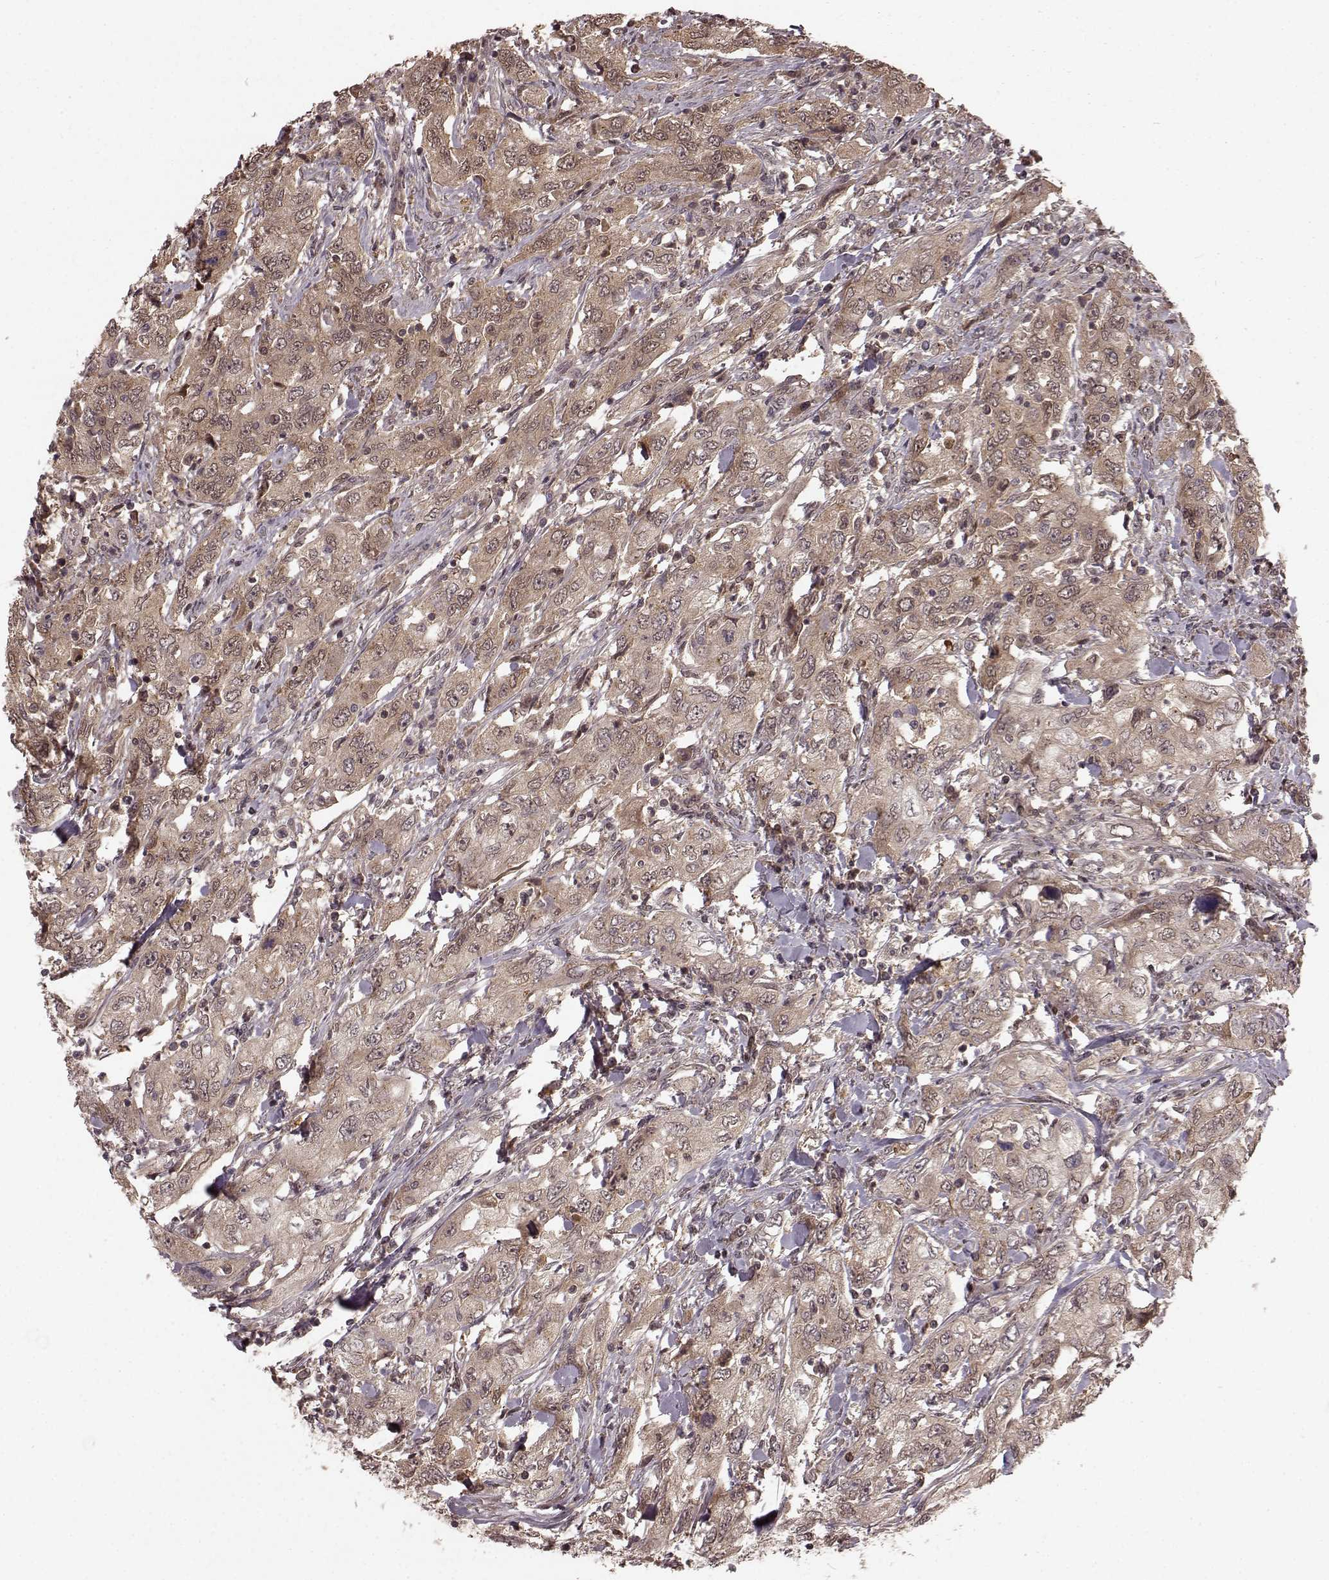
{"staining": {"intensity": "weak", "quantity": "25%-75%", "location": "cytoplasmic/membranous"}, "tissue": "urothelial cancer", "cell_type": "Tumor cells", "image_type": "cancer", "snomed": [{"axis": "morphology", "description": "Urothelial carcinoma, High grade"}, {"axis": "topography", "description": "Urinary bladder"}], "caption": "Human high-grade urothelial carcinoma stained for a protein (brown) exhibits weak cytoplasmic/membranous positive expression in about 25%-75% of tumor cells.", "gene": "GSS", "patient": {"sex": "male", "age": 76}}